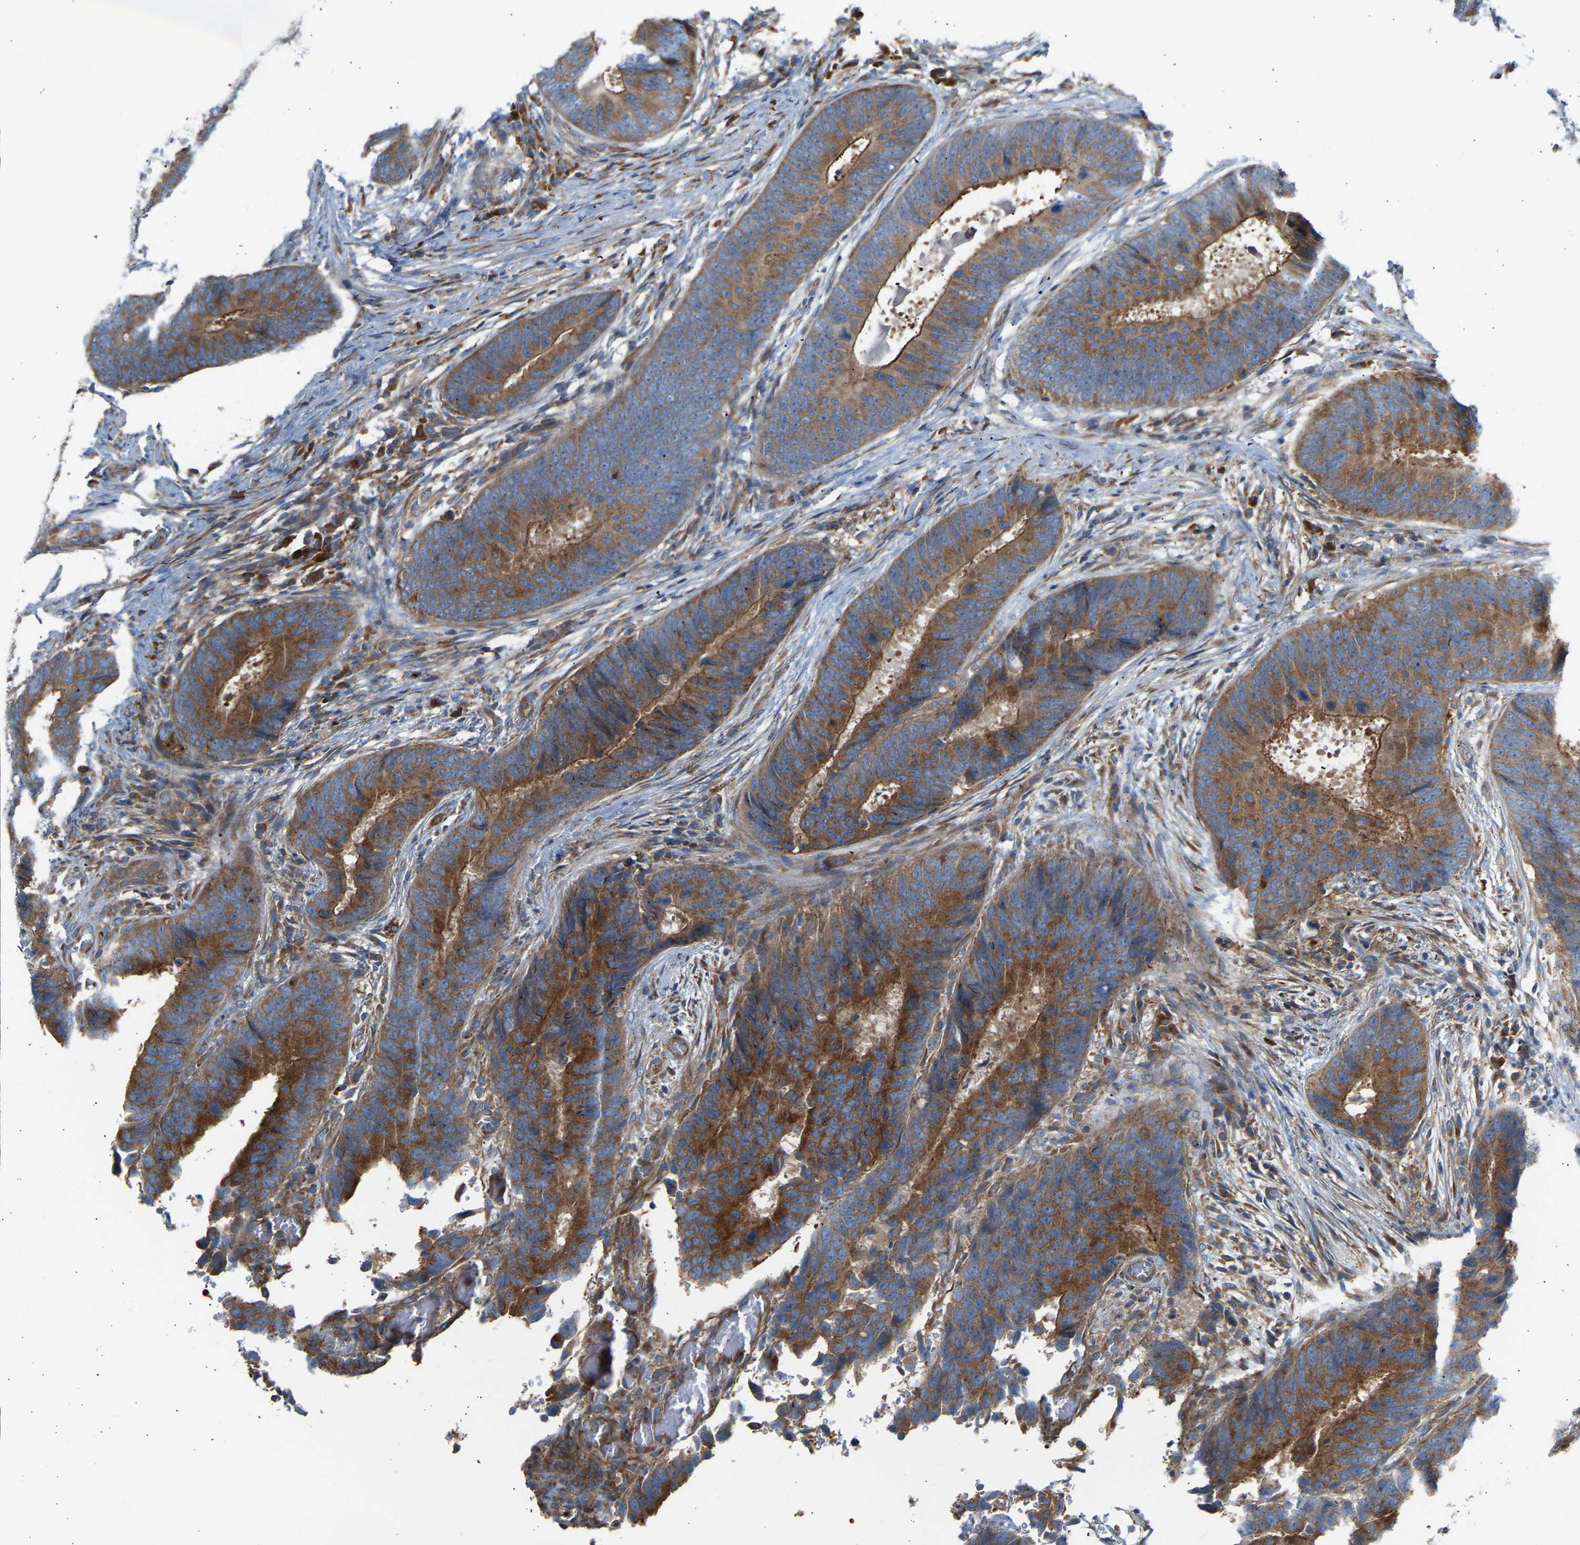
{"staining": {"intensity": "strong", "quantity": ">75%", "location": "cytoplasmic/membranous"}, "tissue": "colorectal cancer", "cell_type": "Tumor cells", "image_type": "cancer", "snomed": [{"axis": "morphology", "description": "Adenocarcinoma, NOS"}, {"axis": "topography", "description": "Colon"}], "caption": "Colorectal cancer (adenocarcinoma) stained for a protein (brown) exhibits strong cytoplasmic/membranous positive expression in about >75% of tumor cells.", "gene": "GCN1", "patient": {"sex": "male", "age": 56}}